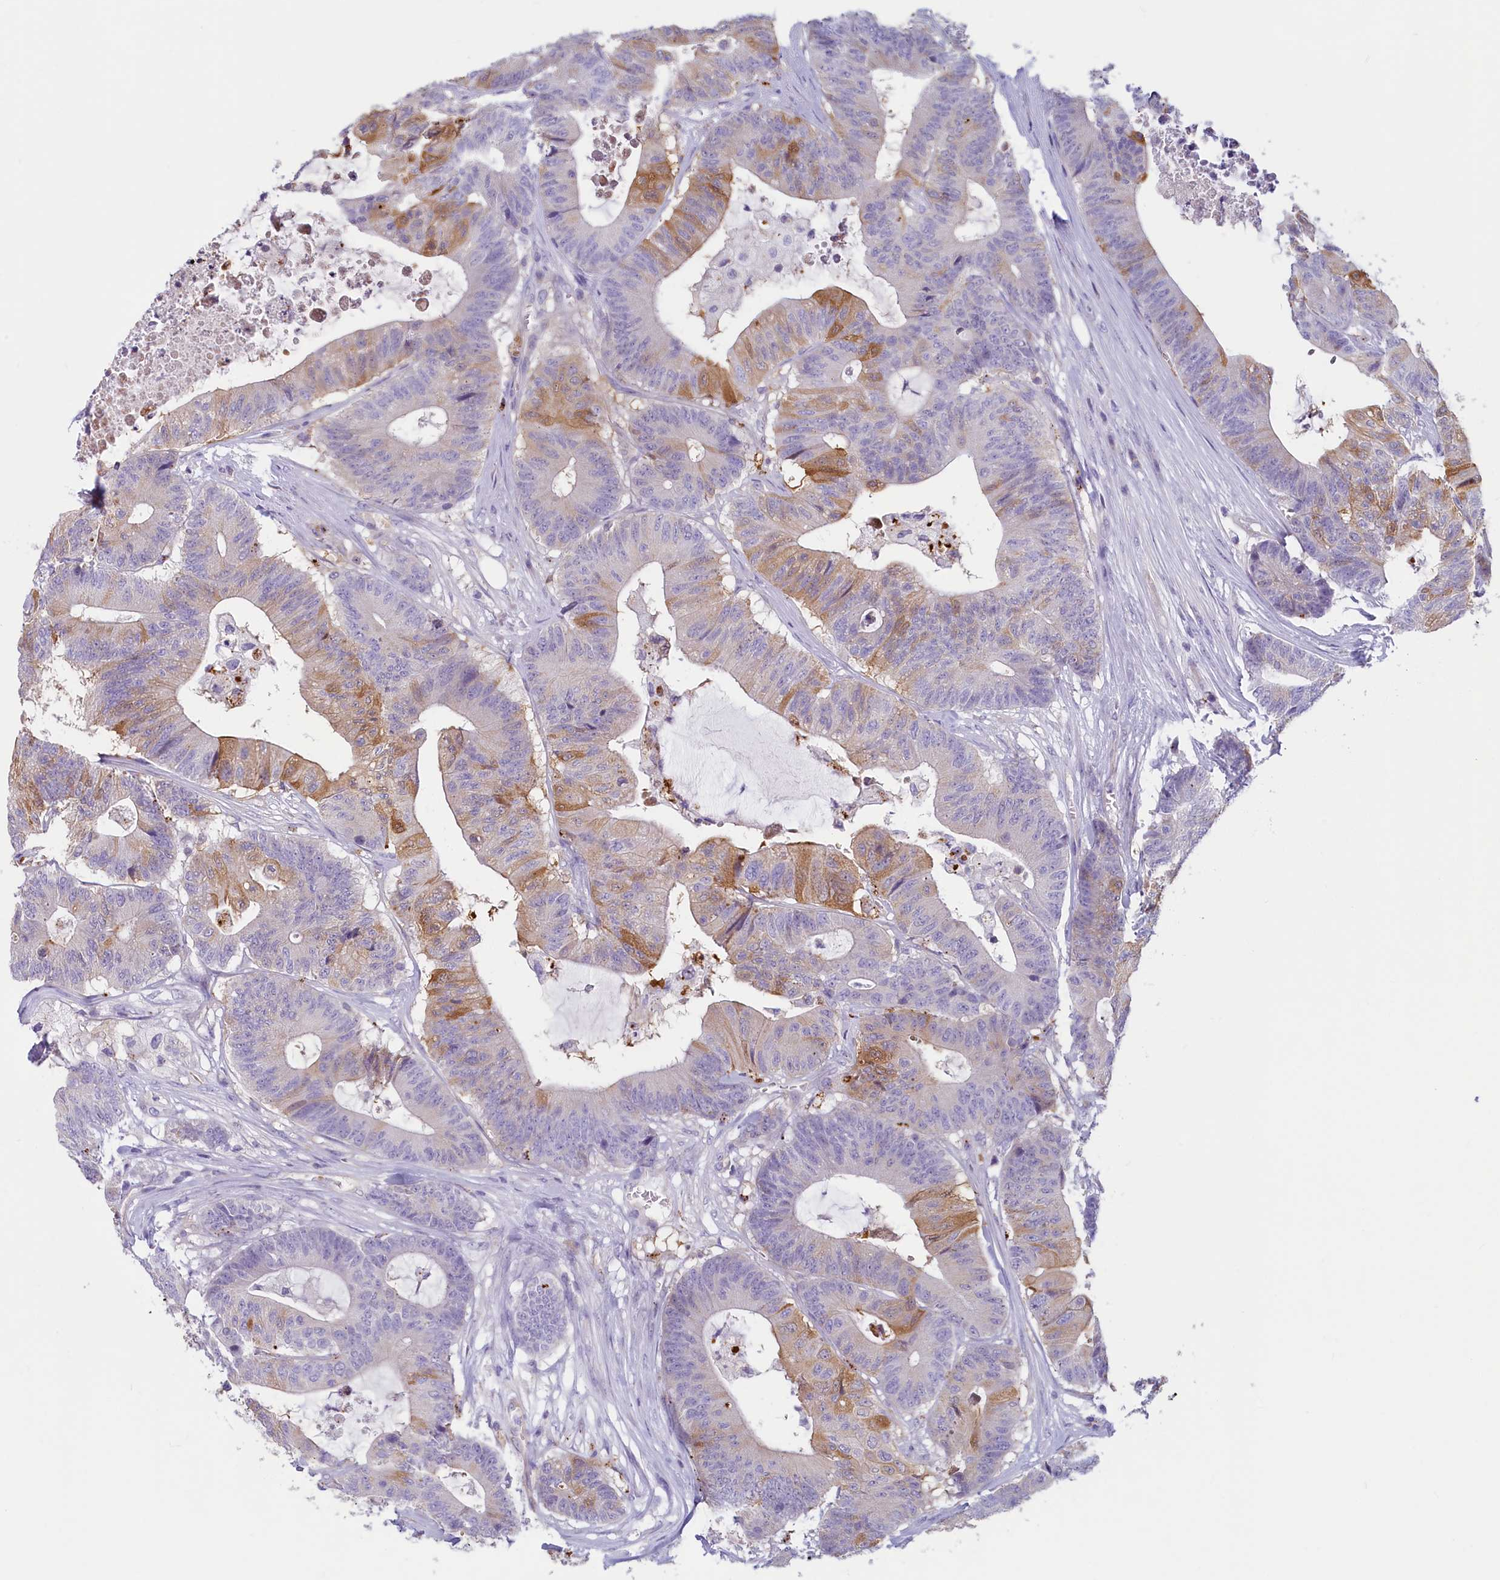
{"staining": {"intensity": "moderate", "quantity": "<25%", "location": "cytoplasmic/membranous"}, "tissue": "colorectal cancer", "cell_type": "Tumor cells", "image_type": "cancer", "snomed": [{"axis": "morphology", "description": "Adenocarcinoma, NOS"}, {"axis": "topography", "description": "Colon"}], "caption": "Colorectal cancer stained with immunohistochemistry (IHC) demonstrates moderate cytoplasmic/membranous staining in about <25% of tumor cells.", "gene": "LMOD3", "patient": {"sex": "female", "age": 84}}